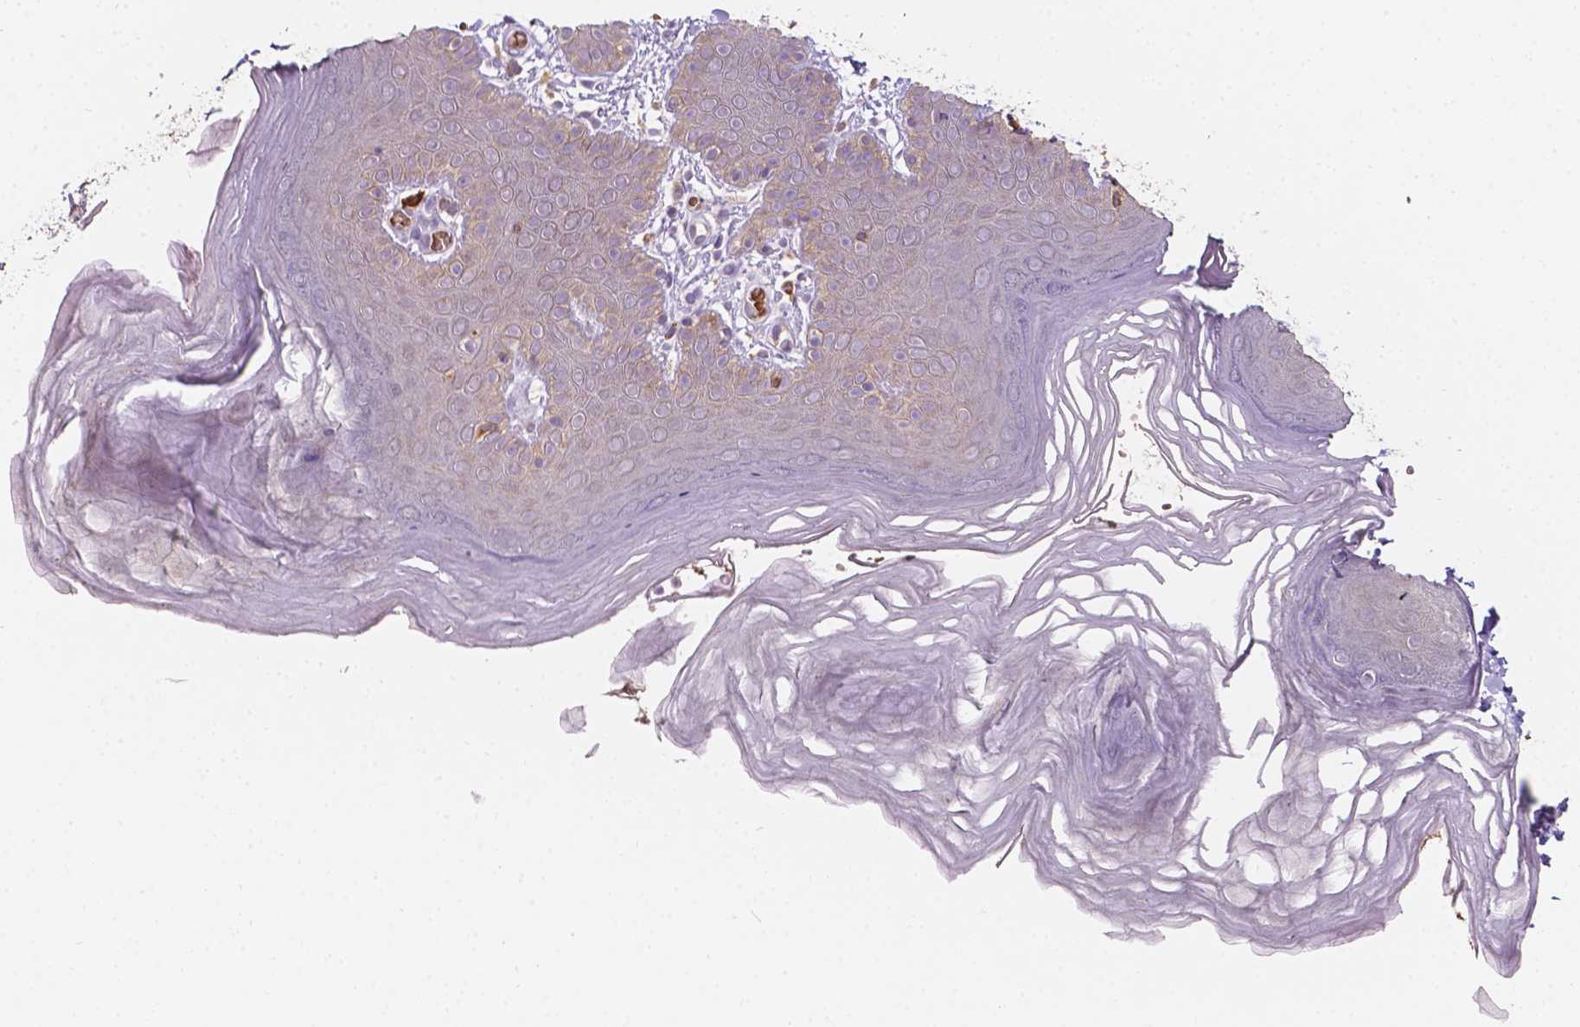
{"staining": {"intensity": "negative", "quantity": "none", "location": "none"}, "tissue": "skin", "cell_type": "Epidermal cells", "image_type": "normal", "snomed": [{"axis": "morphology", "description": "Normal tissue, NOS"}, {"axis": "topography", "description": "Anal"}], "caption": "This is an immunohistochemistry image of benign skin. There is no staining in epidermal cells.", "gene": "SLC22A4", "patient": {"sex": "male", "age": 53}}